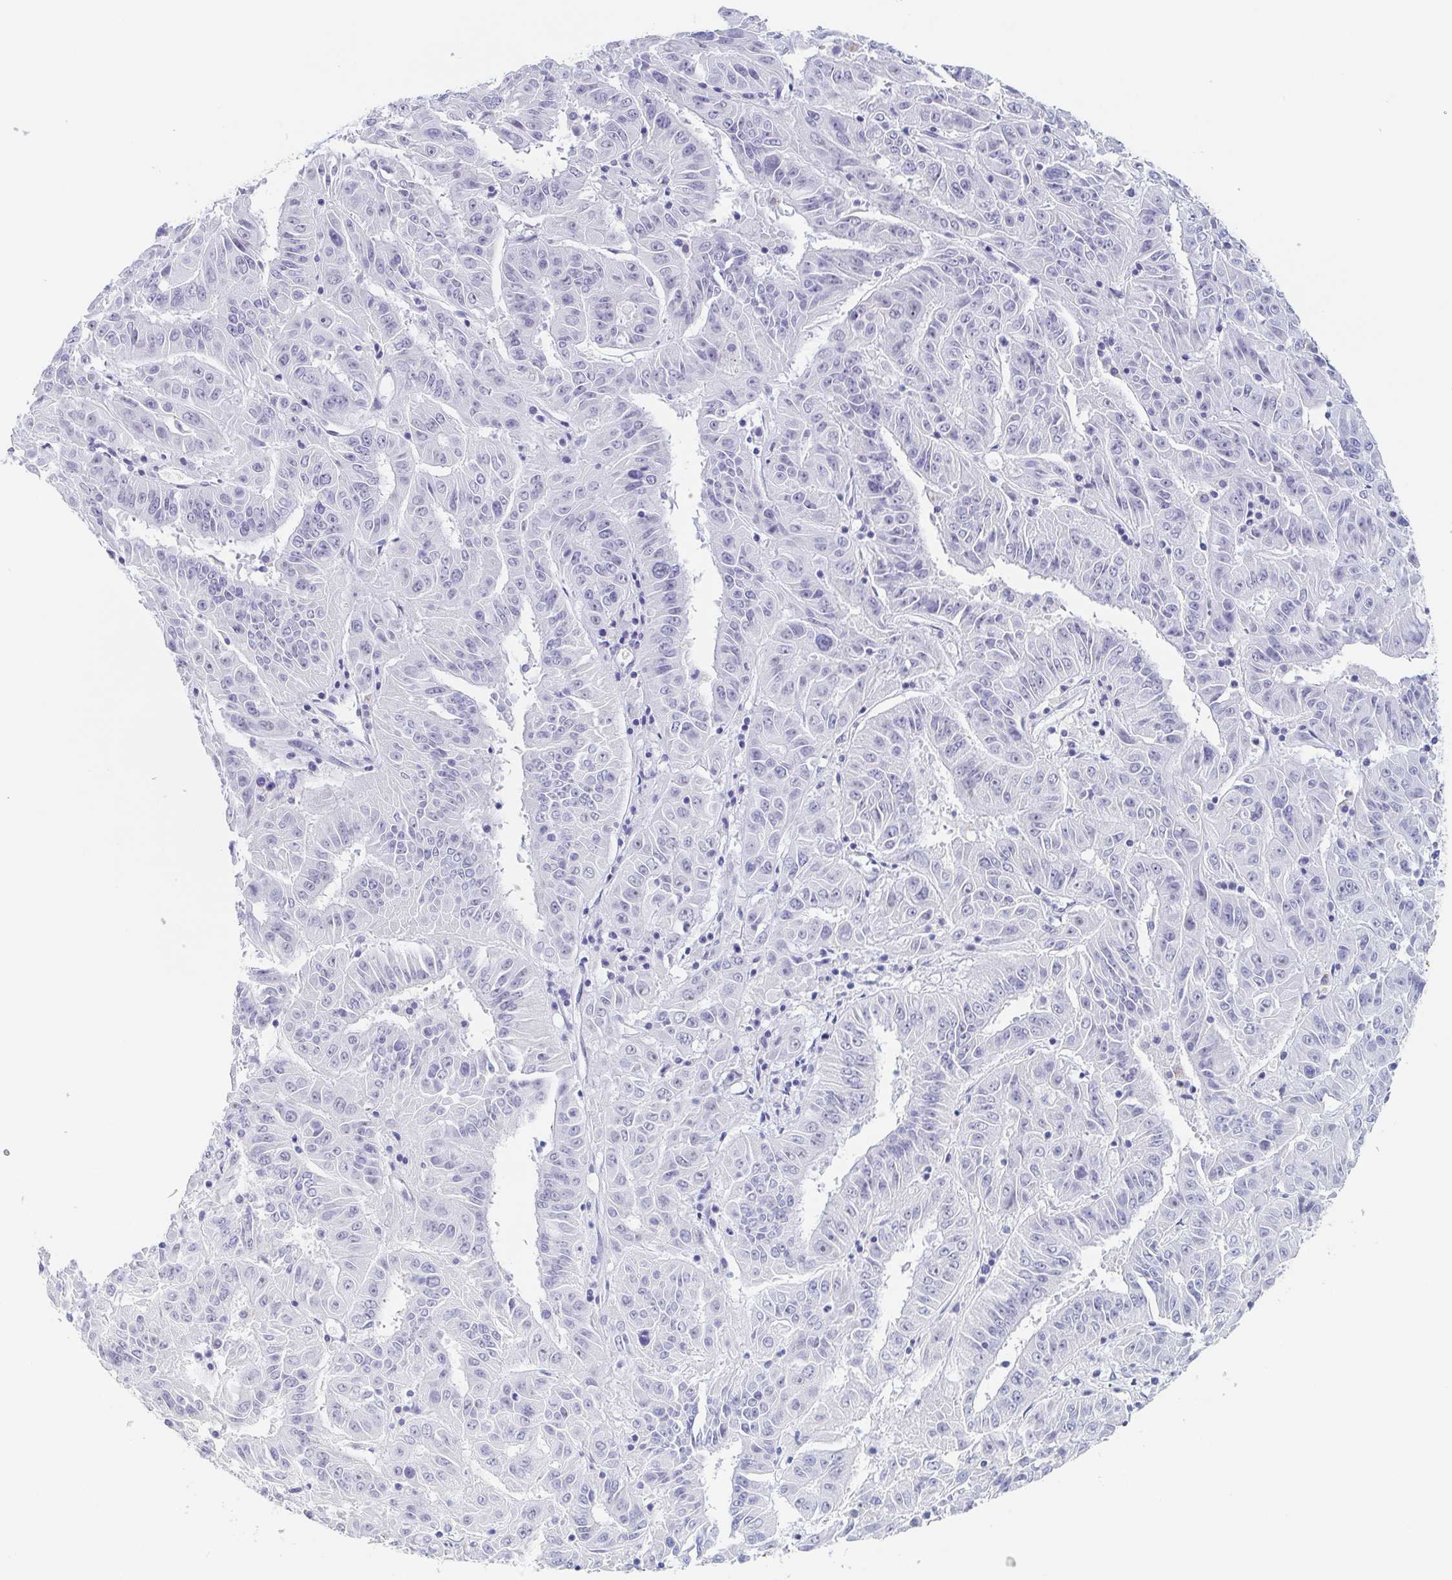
{"staining": {"intensity": "negative", "quantity": "none", "location": "none"}, "tissue": "pancreatic cancer", "cell_type": "Tumor cells", "image_type": "cancer", "snomed": [{"axis": "morphology", "description": "Adenocarcinoma, NOS"}, {"axis": "topography", "description": "Pancreas"}], "caption": "High magnification brightfield microscopy of pancreatic cancer stained with DAB (brown) and counterstained with hematoxylin (blue): tumor cells show no significant positivity.", "gene": "REG4", "patient": {"sex": "male", "age": 63}}